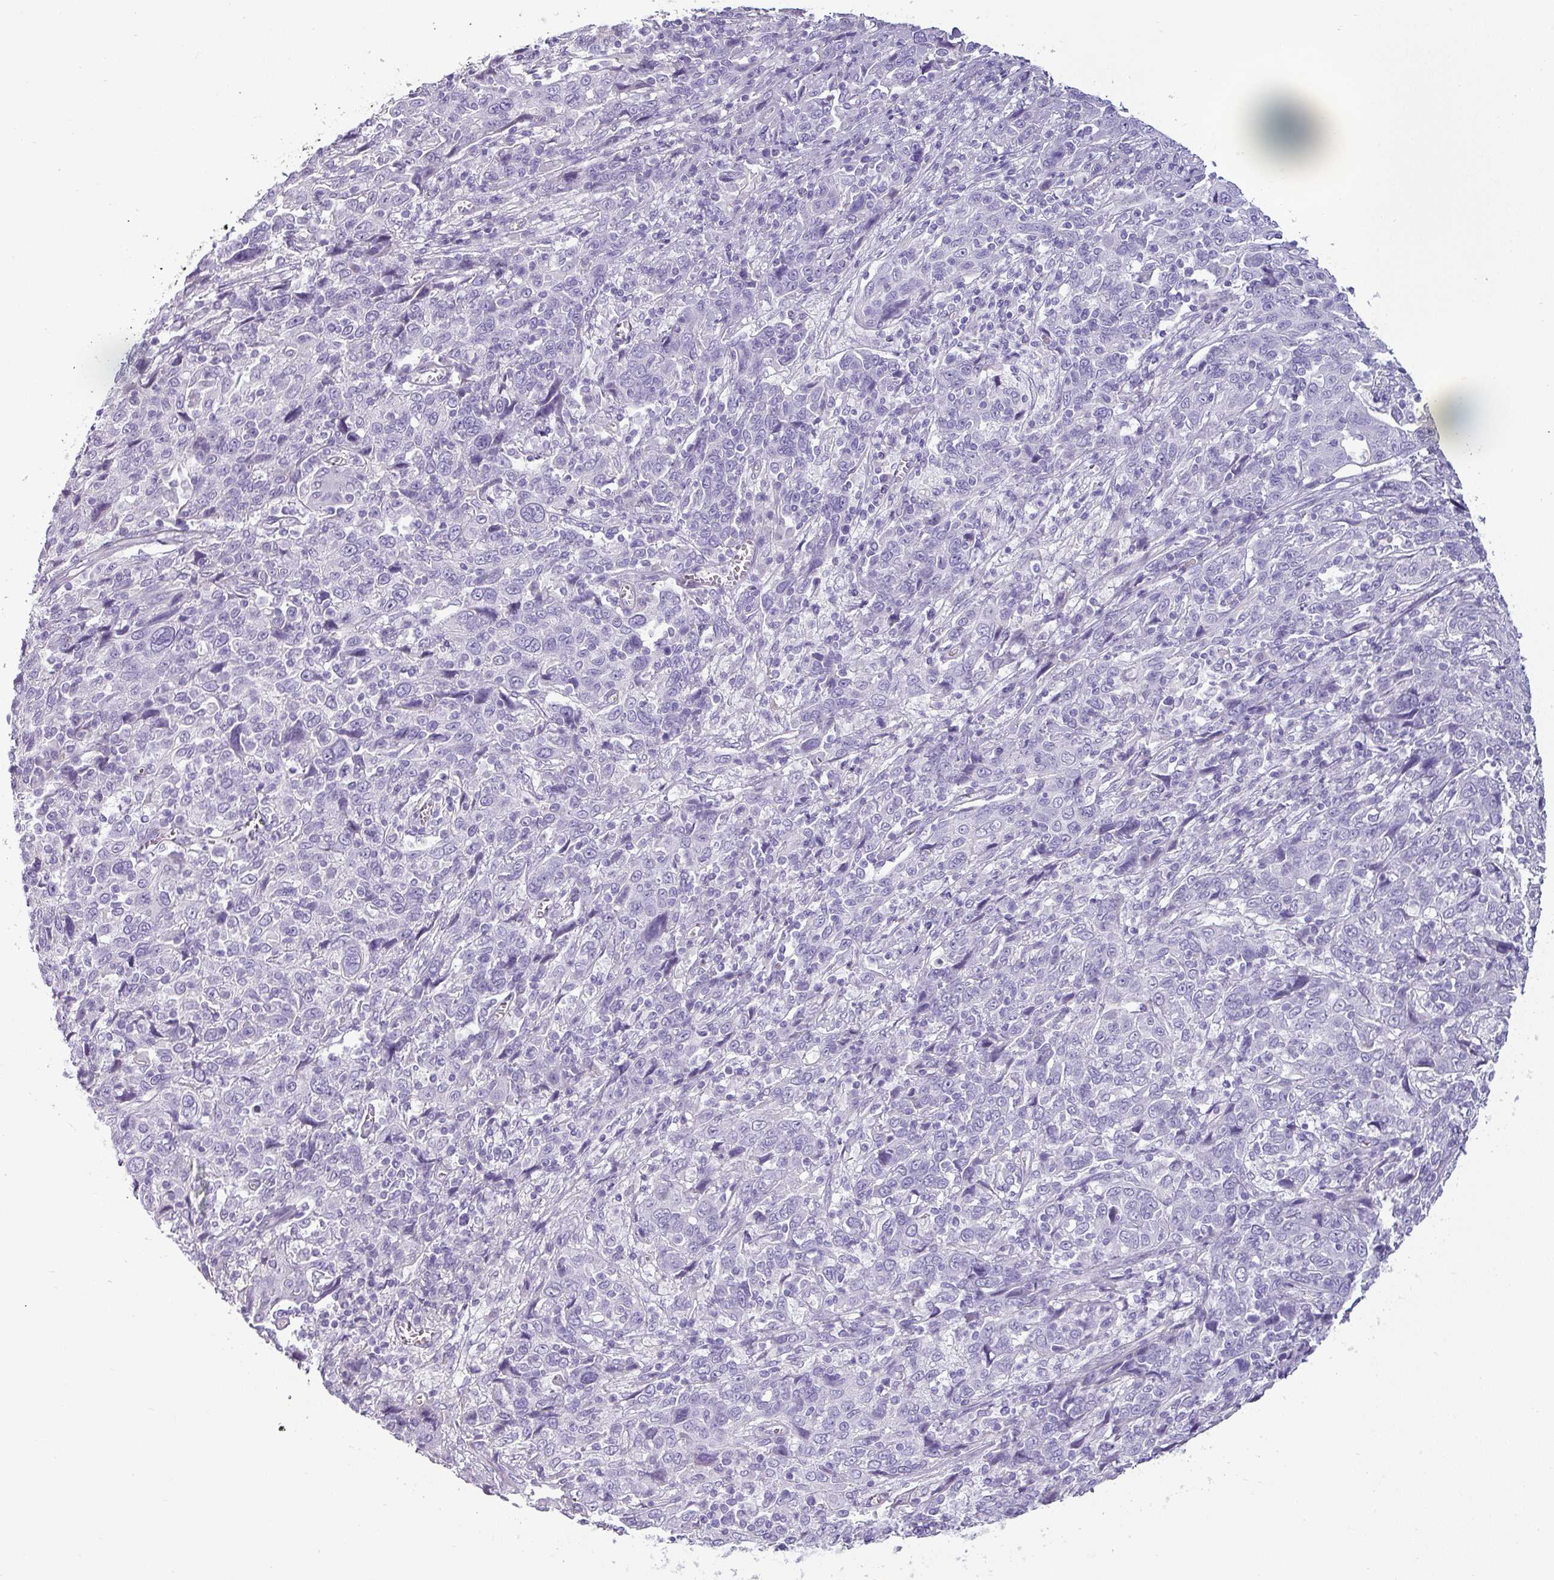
{"staining": {"intensity": "negative", "quantity": "none", "location": "none"}, "tissue": "cervical cancer", "cell_type": "Tumor cells", "image_type": "cancer", "snomed": [{"axis": "morphology", "description": "Squamous cell carcinoma, NOS"}, {"axis": "topography", "description": "Cervix"}], "caption": "Cervical cancer (squamous cell carcinoma) was stained to show a protein in brown. There is no significant positivity in tumor cells. The staining is performed using DAB (3,3'-diaminobenzidine) brown chromogen with nuclei counter-stained in using hematoxylin.", "gene": "VCX2", "patient": {"sex": "female", "age": 46}}